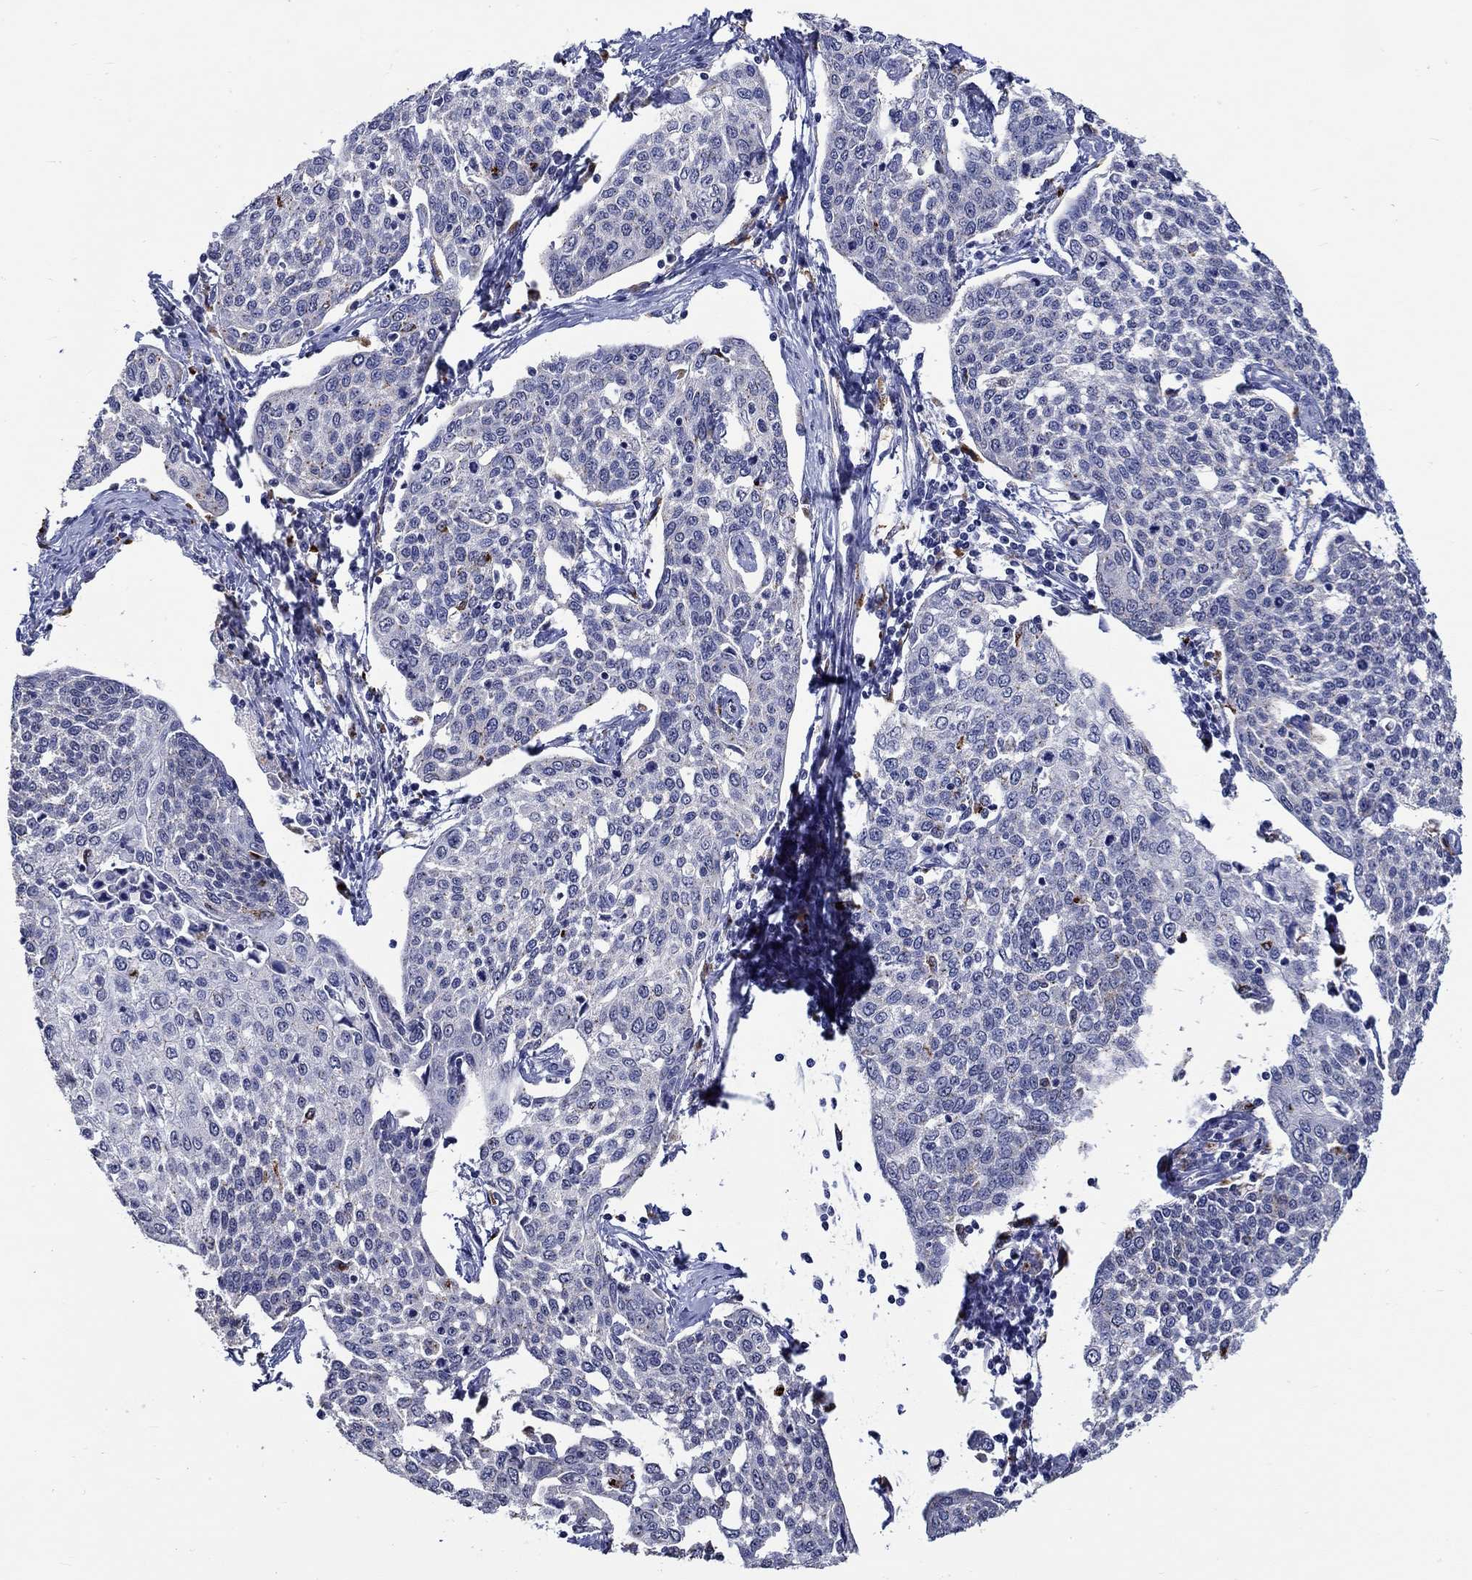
{"staining": {"intensity": "negative", "quantity": "none", "location": "none"}, "tissue": "cervical cancer", "cell_type": "Tumor cells", "image_type": "cancer", "snomed": [{"axis": "morphology", "description": "Squamous cell carcinoma, NOS"}, {"axis": "topography", "description": "Cervix"}], "caption": "Immunohistochemical staining of cervical cancer (squamous cell carcinoma) demonstrates no significant positivity in tumor cells. (Immunohistochemistry, brightfield microscopy, high magnification).", "gene": "GATA2", "patient": {"sex": "female", "age": 34}}